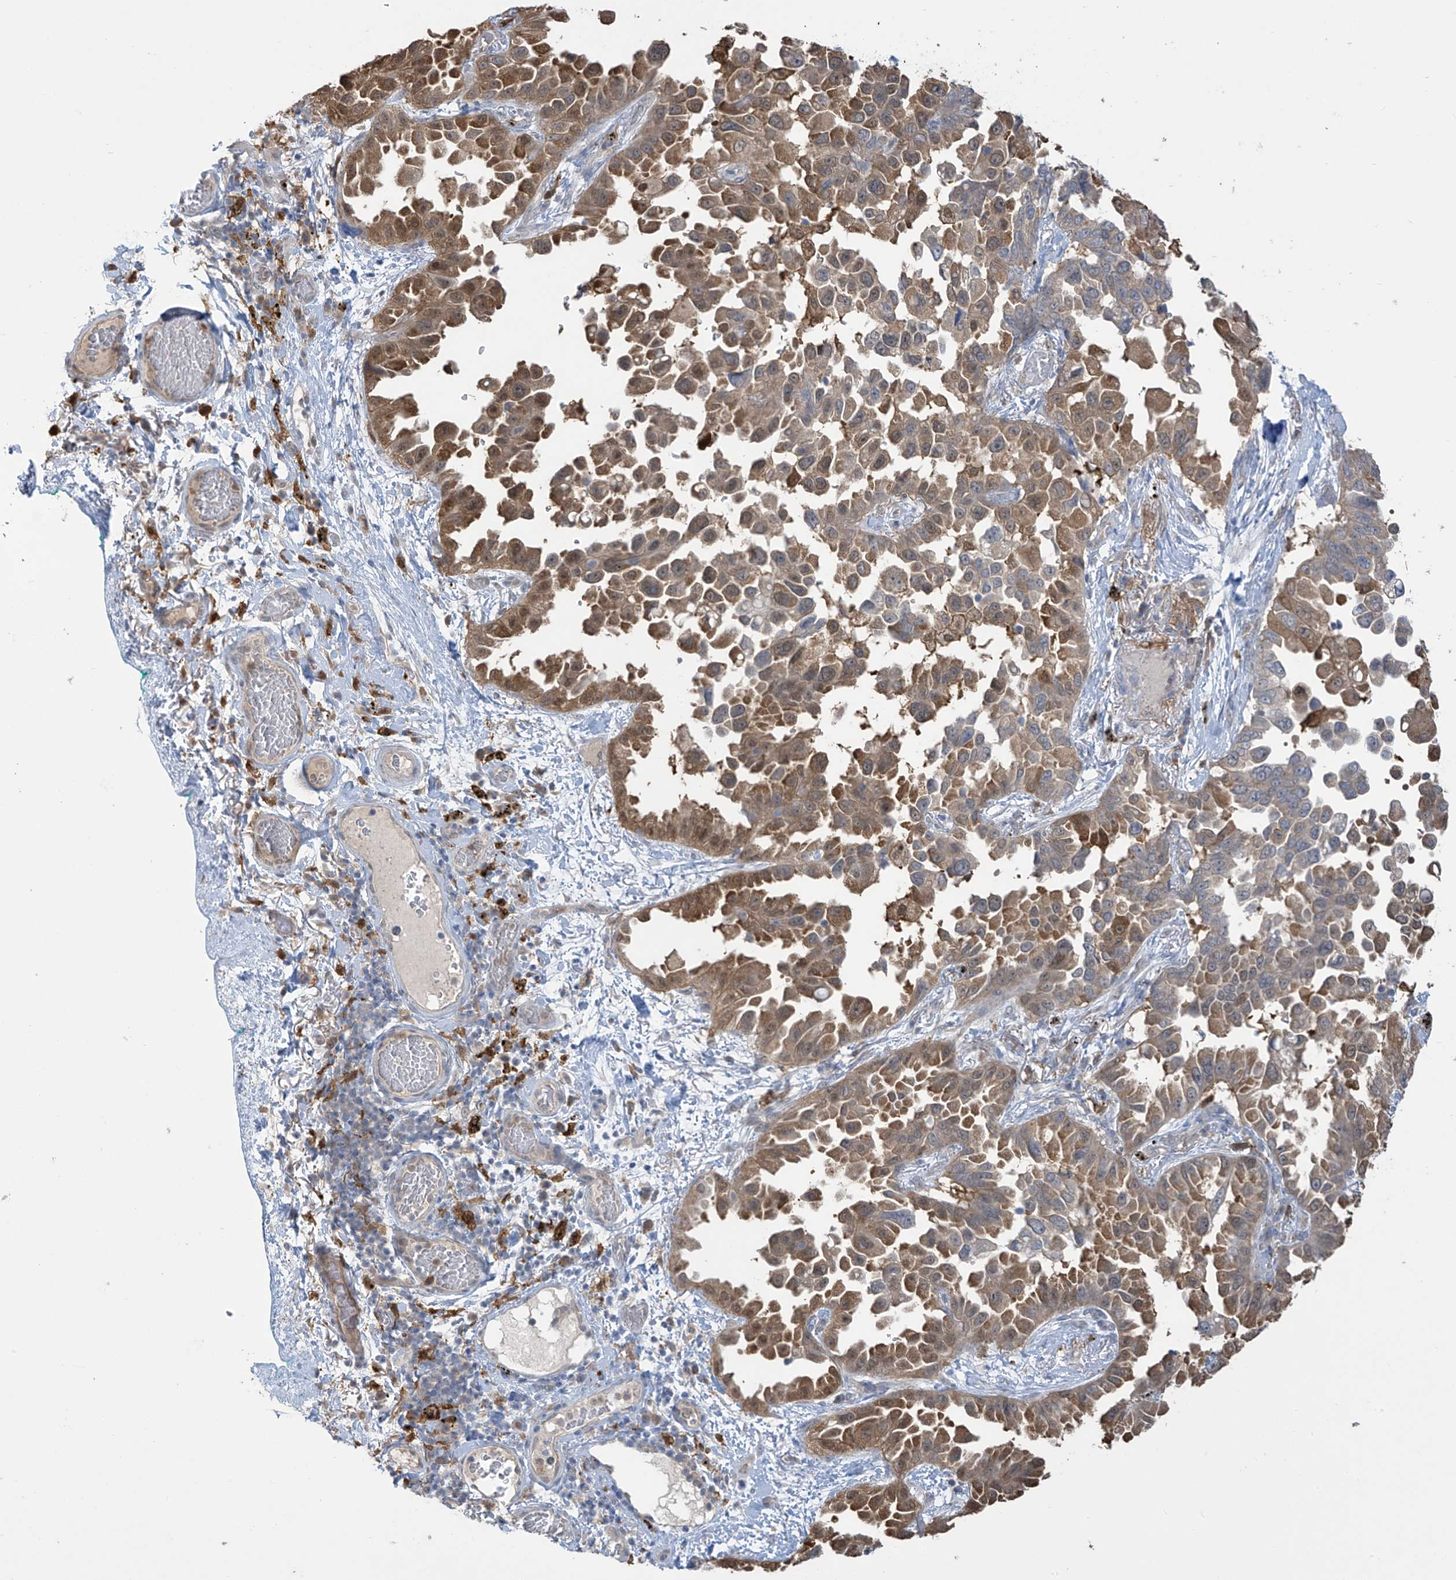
{"staining": {"intensity": "moderate", "quantity": ">75%", "location": "cytoplasmic/membranous,nuclear"}, "tissue": "lung cancer", "cell_type": "Tumor cells", "image_type": "cancer", "snomed": [{"axis": "morphology", "description": "Adenocarcinoma, NOS"}, {"axis": "topography", "description": "Lung"}], "caption": "Lung cancer (adenocarcinoma) was stained to show a protein in brown. There is medium levels of moderate cytoplasmic/membranous and nuclear expression in about >75% of tumor cells.", "gene": "IDH1", "patient": {"sex": "female", "age": 67}}